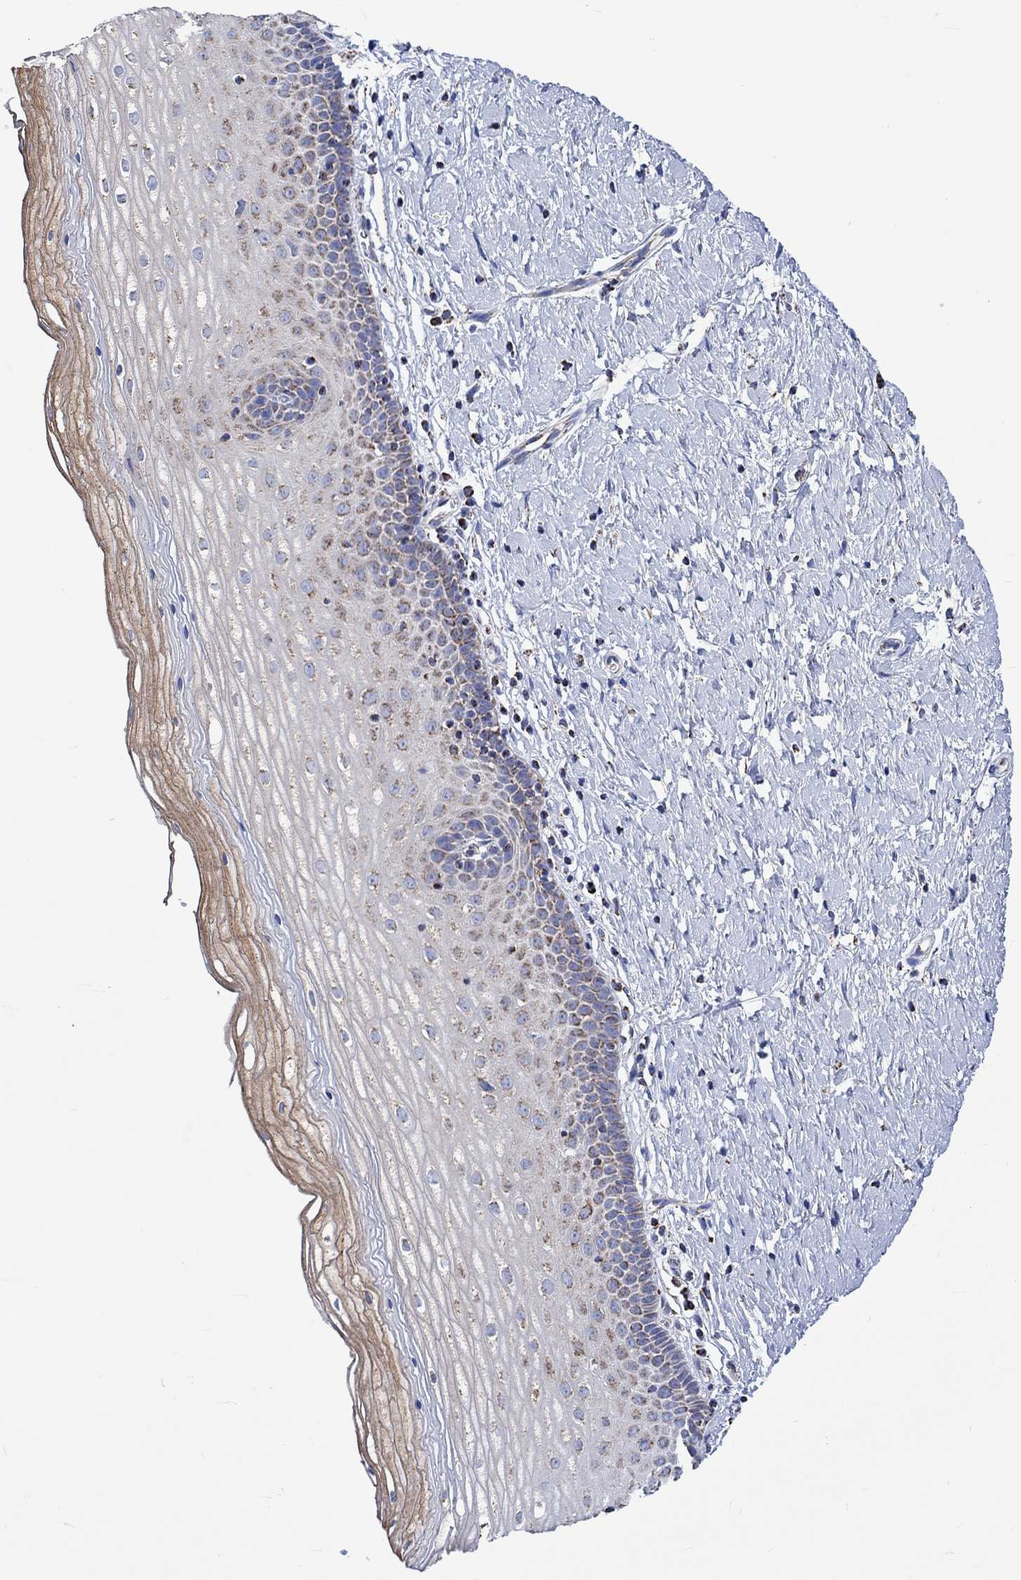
{"staining": {"intensity": "moderate", "quantity": "<25%", "location": "cytoplasmic/membranous"}, "tissue": "cervix", "cell_type": "Squamous epithelial cells", "image_type": "normal", "snomed": [{"axis": "morphology", "description": "Normal tissue, NOS"}, {"axis": "topography", "description": "Cervix"}], "caption": "Moderate cytoplasmic/membranous expression is seen in approximately <25% of squamous epithelial cells in unremarkable cervix. Using DAB (3,3'-diaminobenzidine) (brown) and hematoxylin (blue) stains, captured at high magnification using brightfield microscopy.", "gene": "RCE1", "patient": {"sex": "female", "age": 37}}